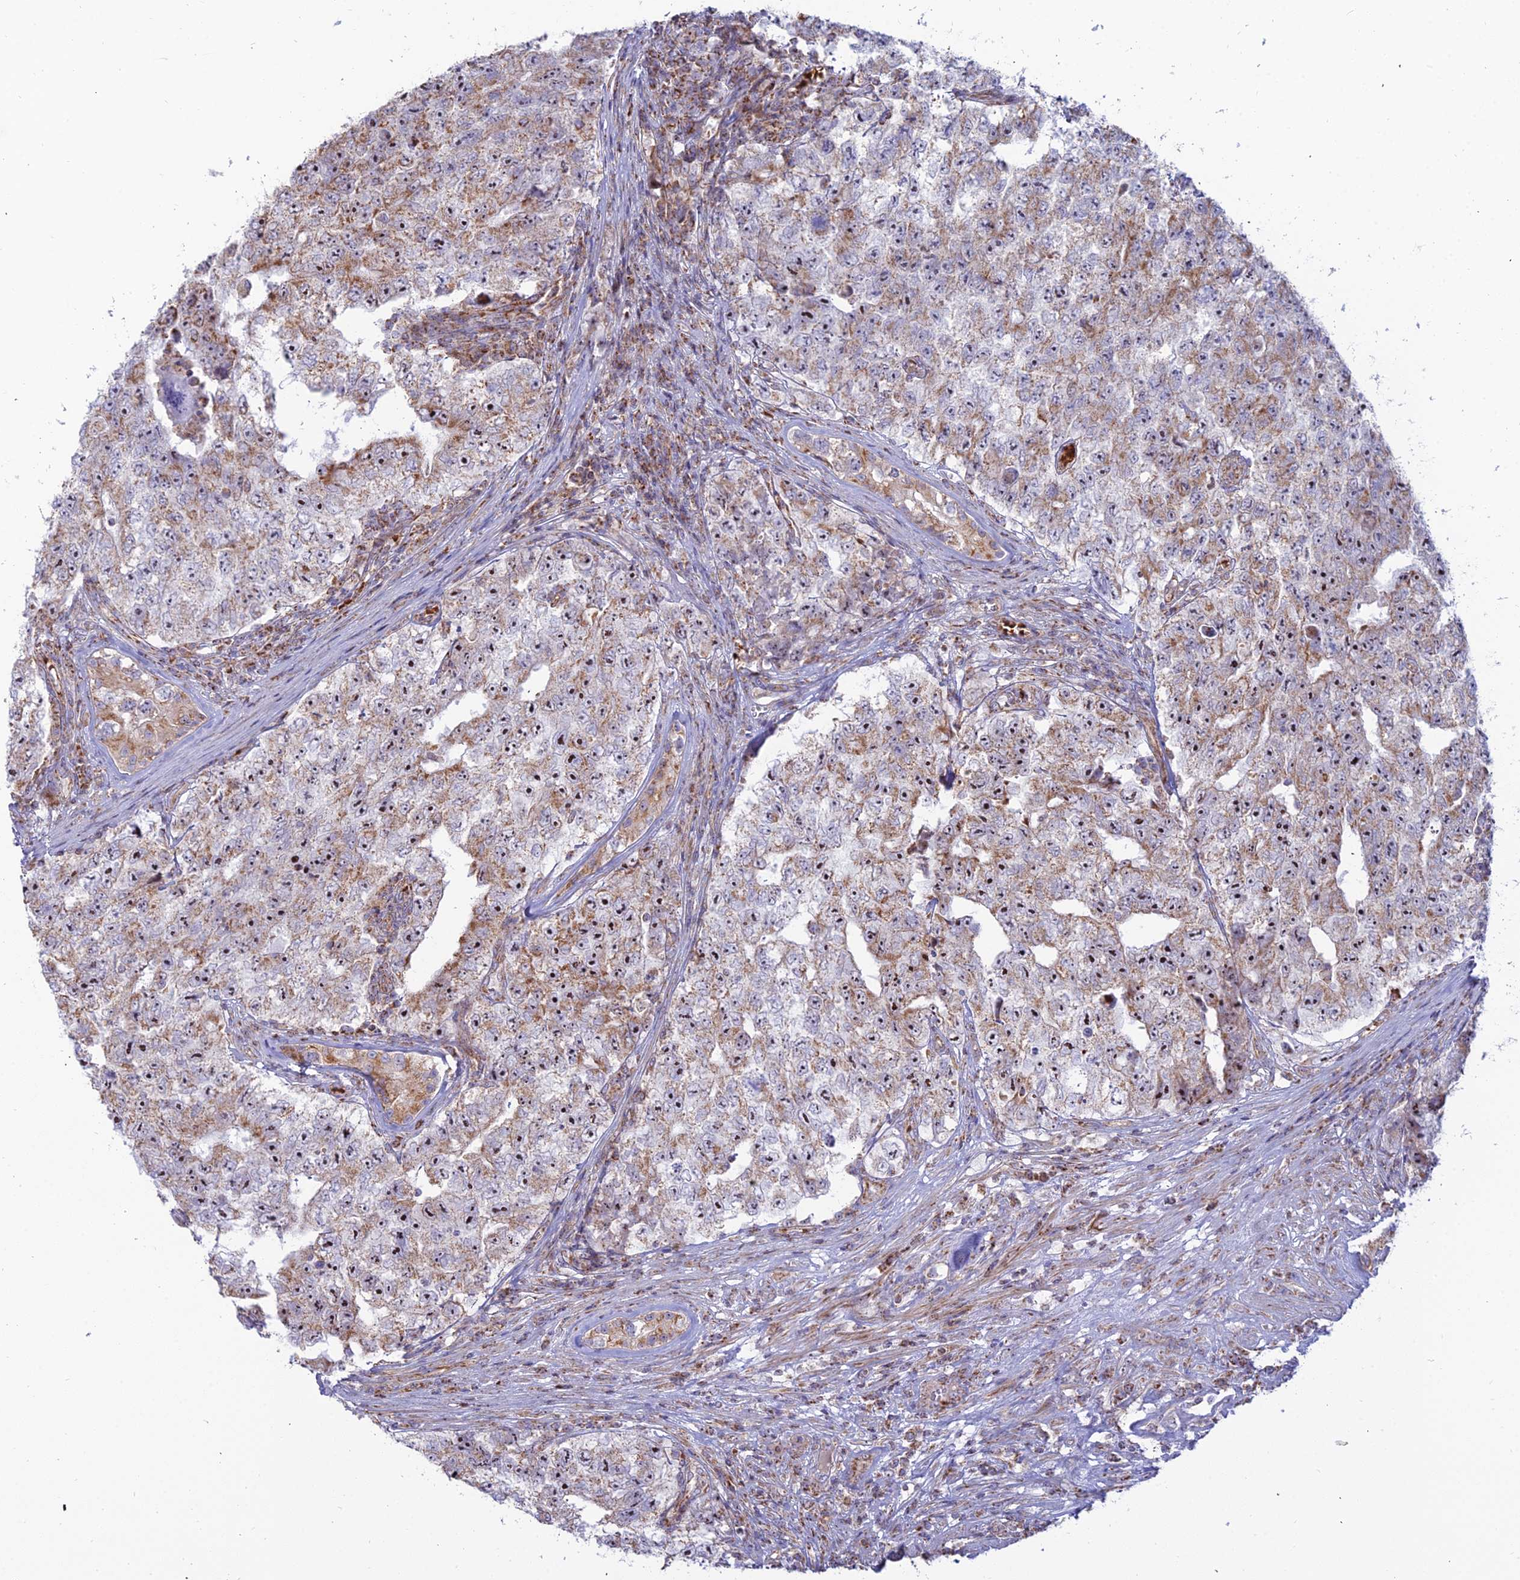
{"staining": {"intensity": "moderate", "quantity": ">75%", "location": "cytoplasmic/membranous"}, "tissue": "testis cancer", "cell_type": "Tumor cells", "image_type": "cancer", "snomed": [{"axis": "morphology", "description": "Carcinoma, Embryonal, NOS"}, {"axis": "topography", "description": "Testis"}], "caption": "This photomicrograph displays immunohistochemistry staining of human testis cancer, with medium moderate cytoplasmic/membranous expression in about >75% of tumor cells.", "gene": "SLC35F4", "patient": {"sex": "male", "age": 17}}